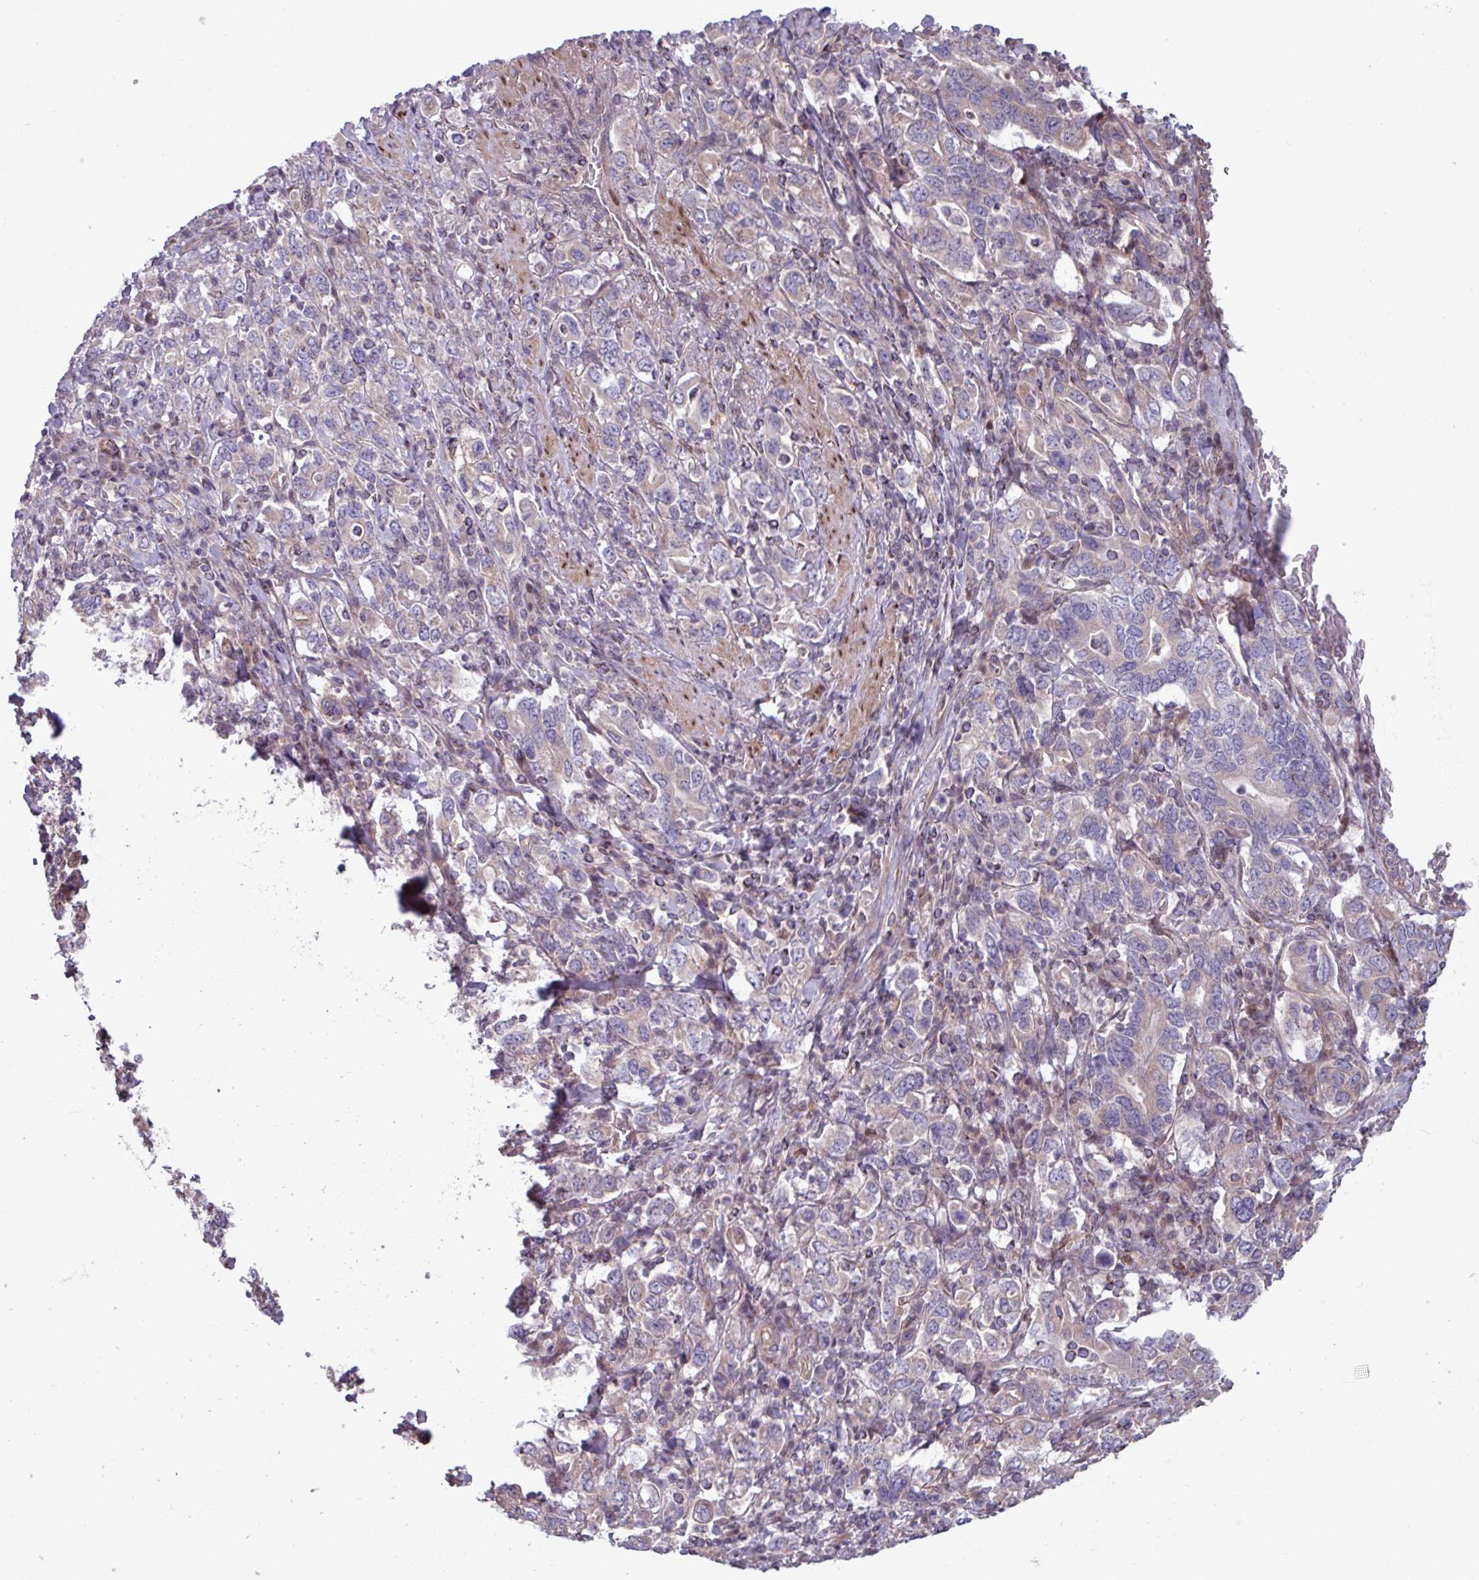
{"staining": {"intensity": "negative", "quantity": "none", "location": "none"}, "tissue": "stomach cancer", "cell_type": "Tumor cells", "image_type": "cancer", "snomed": [{"axis": "morphology", "description": "Adenocarcinoma, NOS"}, {"axis": "topography", "description": "Stomach, upper"}, {"axis": "topography", "description": "Stomach"}], "caption": "Immunohistochemical staining of human stomach adenocarcinoma reveals no significant staining in tumor cells. Brightfield microscopy of IHC stained with DAB (brown) and hematoxylin (blue), captured at high magnification.", "gene": "PDPR", "patient": {"sex": "male", "age": 62}}